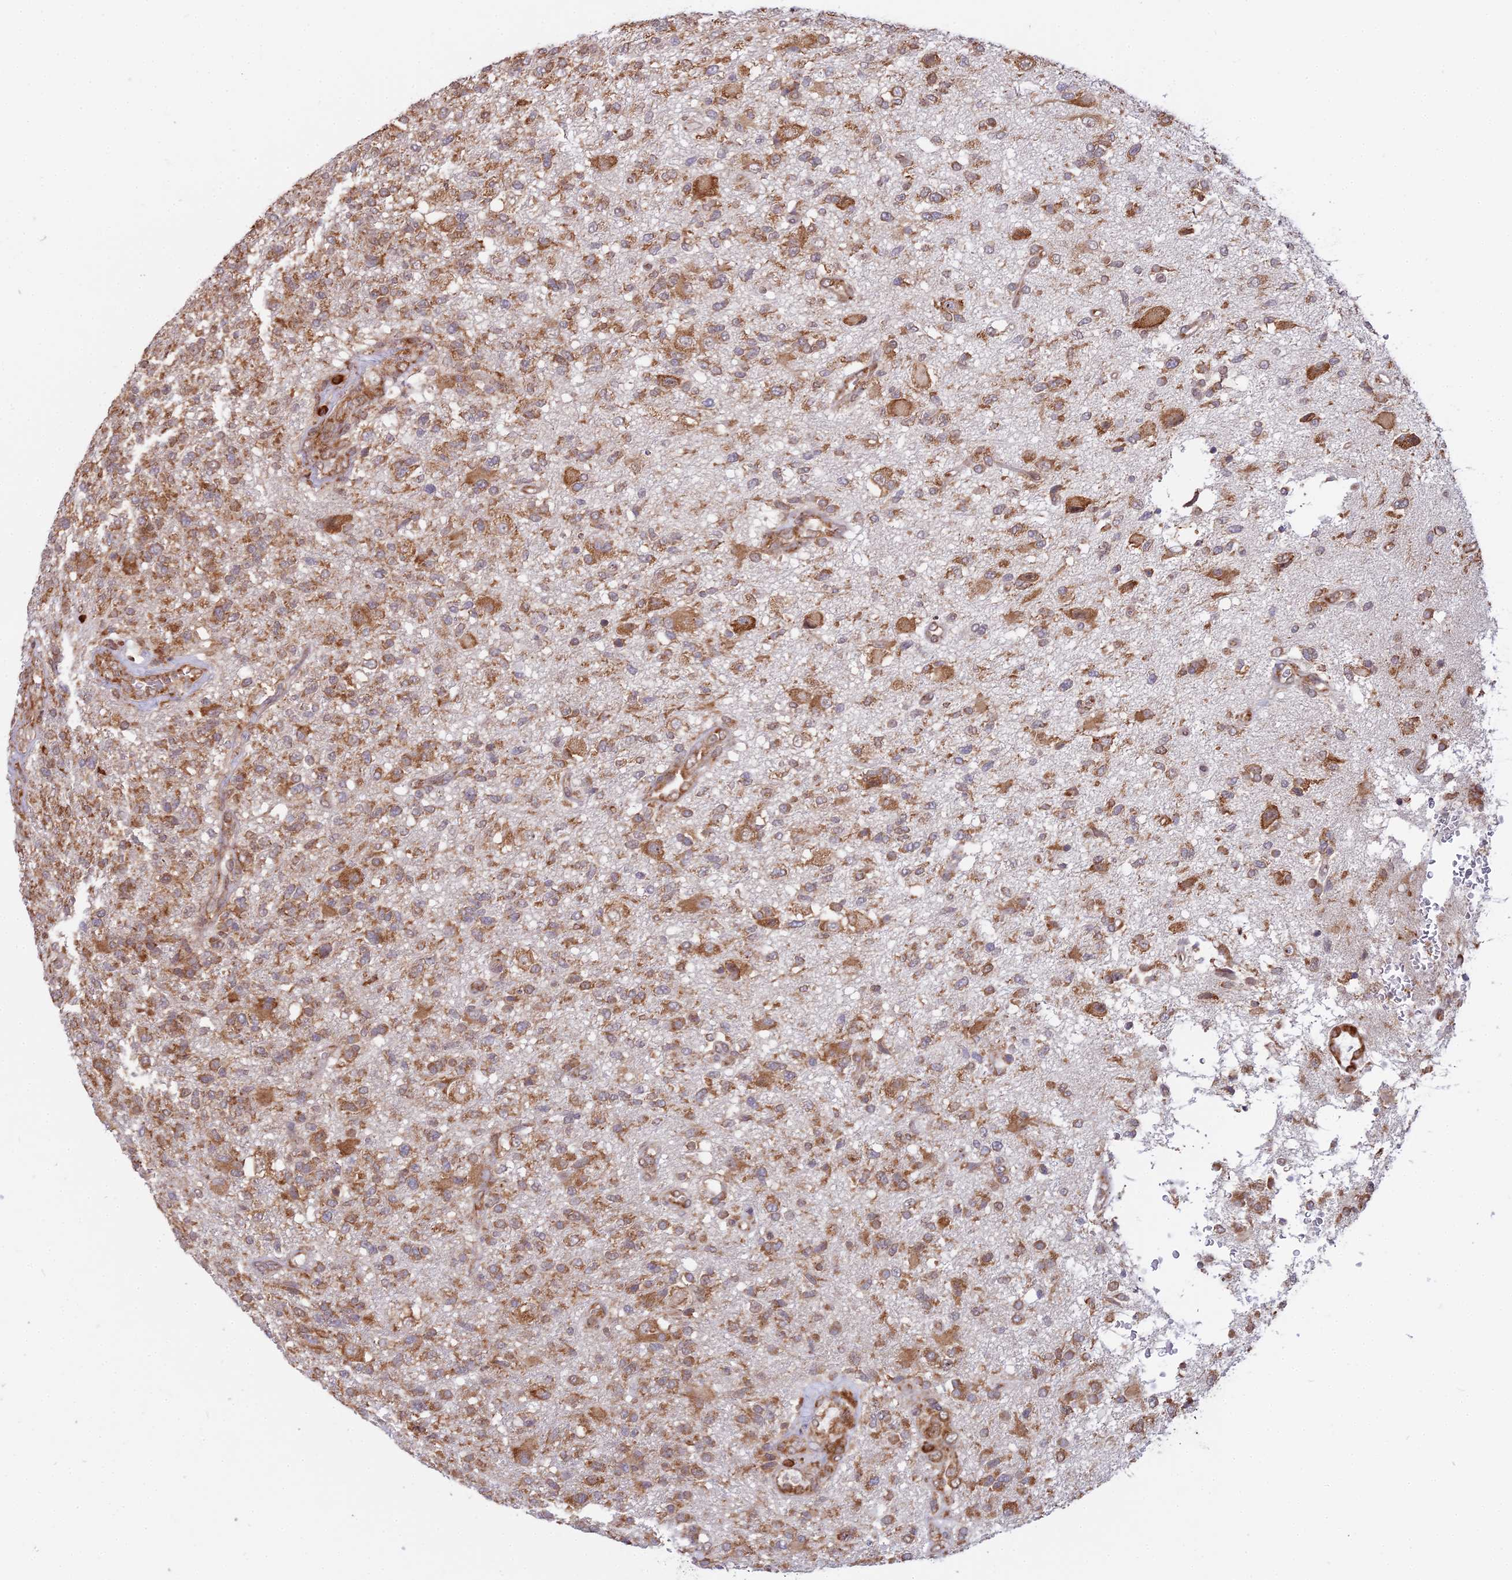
{"staining": {"intensity": "moderate", "quantity": ">75%", "location": "cytoplasmic/membranous"}, "tissue": "glioma", "cell_type": "Tumor cells", "image_type": "cancer", "snomed": [{"axis": "morphology", "description": "Glioma, malignant, High grade"}, {"axis": "topography", "description": "Brain"}], "caption": "Immunohistochemistry (IHC) of human glioma displays medium levels of moderate cytoplasmic/membranous expression in approximately >75% of tumor cells.", "gene": "RPL26", "patient": {"sex": "male", "age": 56}}